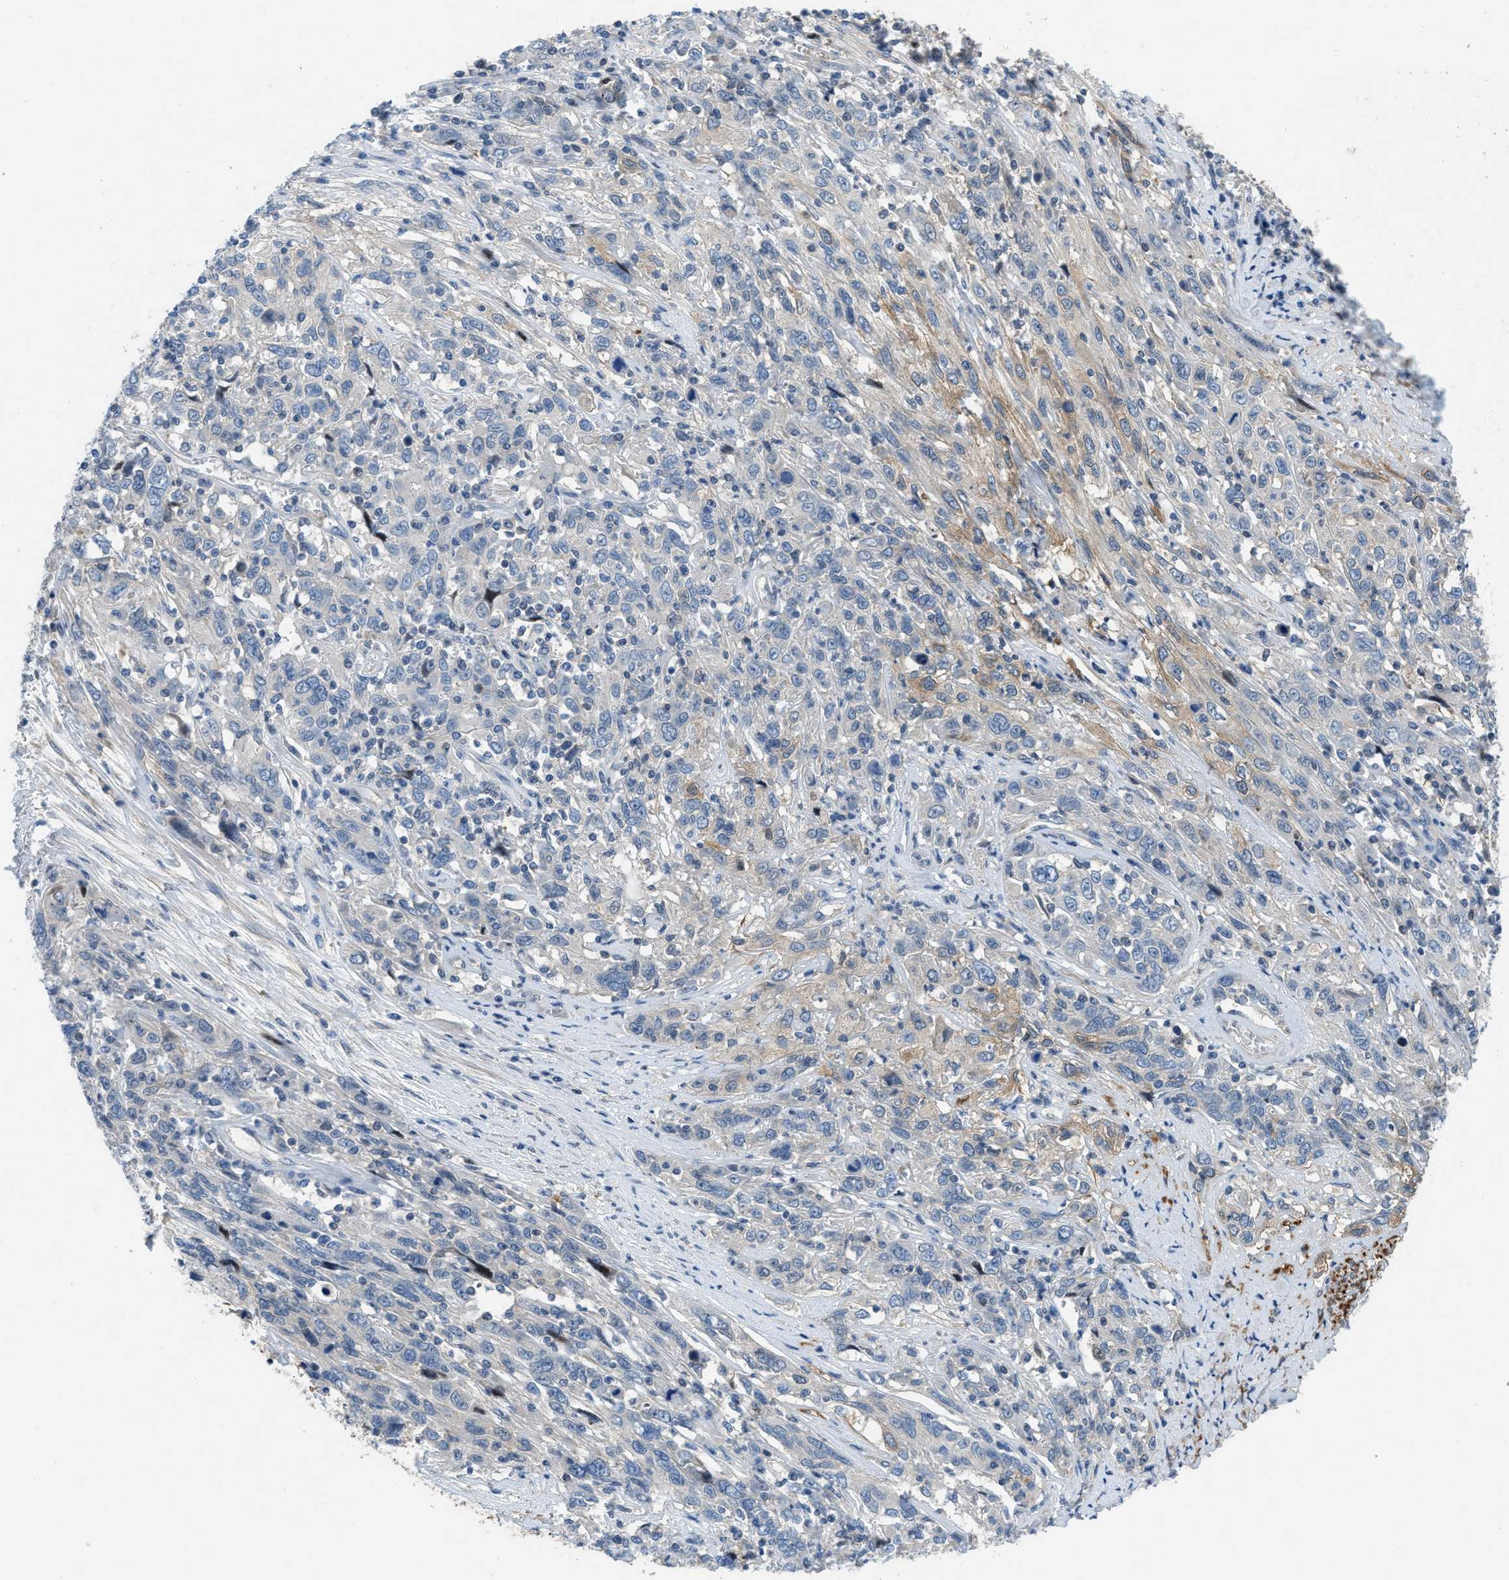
{"staining": {"intensity": "weak", "quantity": "<25%", "location": "cytoplasmic/membranous"}, "tissue": "cervical cancer", "cell_type": "Tumor cells", "image_type": "cancer", "snomed": [{"axis": "morphology", "description": "Squamous cell carcinoma, NOS"}, {"axis": "topography", "description": "Cervix"}], "caption": "This is an IHC histopathology image of cervical cancer. There is no expression in tumor cells.", "gene": "PFKP", "patient": {"sex": "female", "age": 46}}